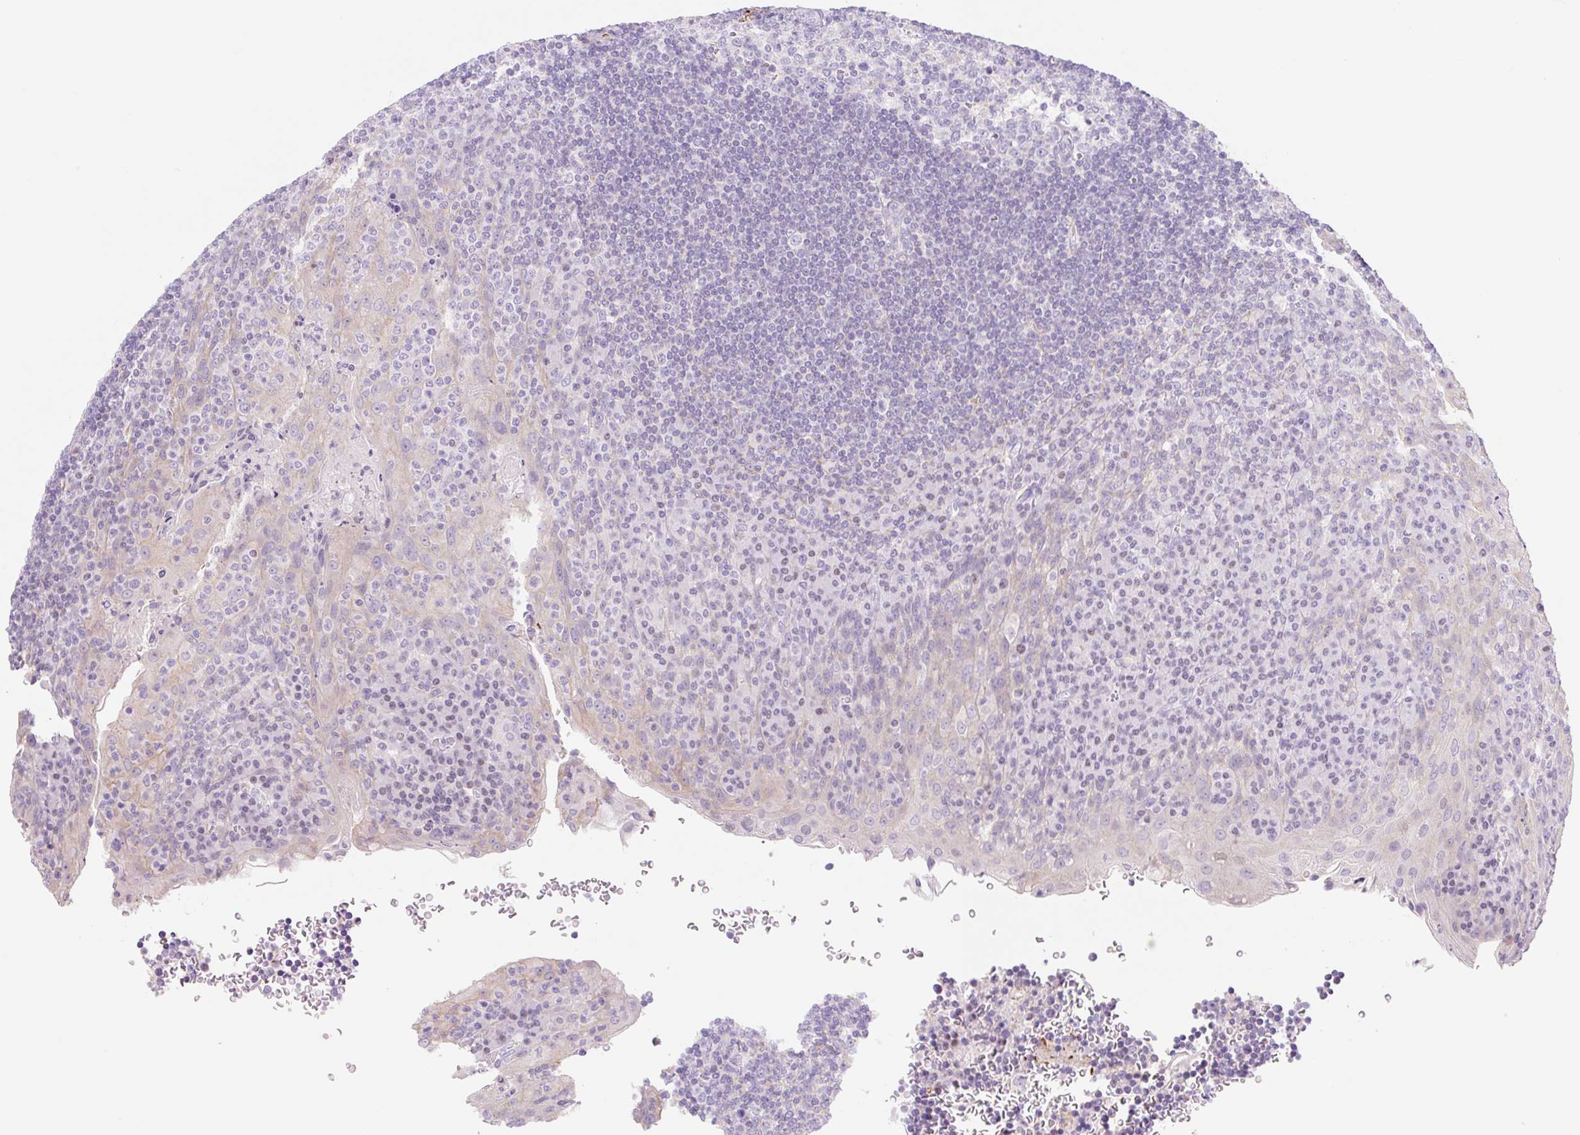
{"staining": {"intensity": "negative", "quantity": "none", "location": "none"}, "tissue": "tonsil", "cell_type": "Germinal center cells", "image_type": "normal", "snomed": [{"axis": "morphology", "description": "Normal tissue, NOS"}, {"axis": "topography", "description": "Tonsil"}], "caption": "This is an immunohistochemistry micrograph of benign human tonsil. There is no positivity in germinal center cells.", "gene": "LYVE1", "patient": {"sex": "male", "age": 17}}